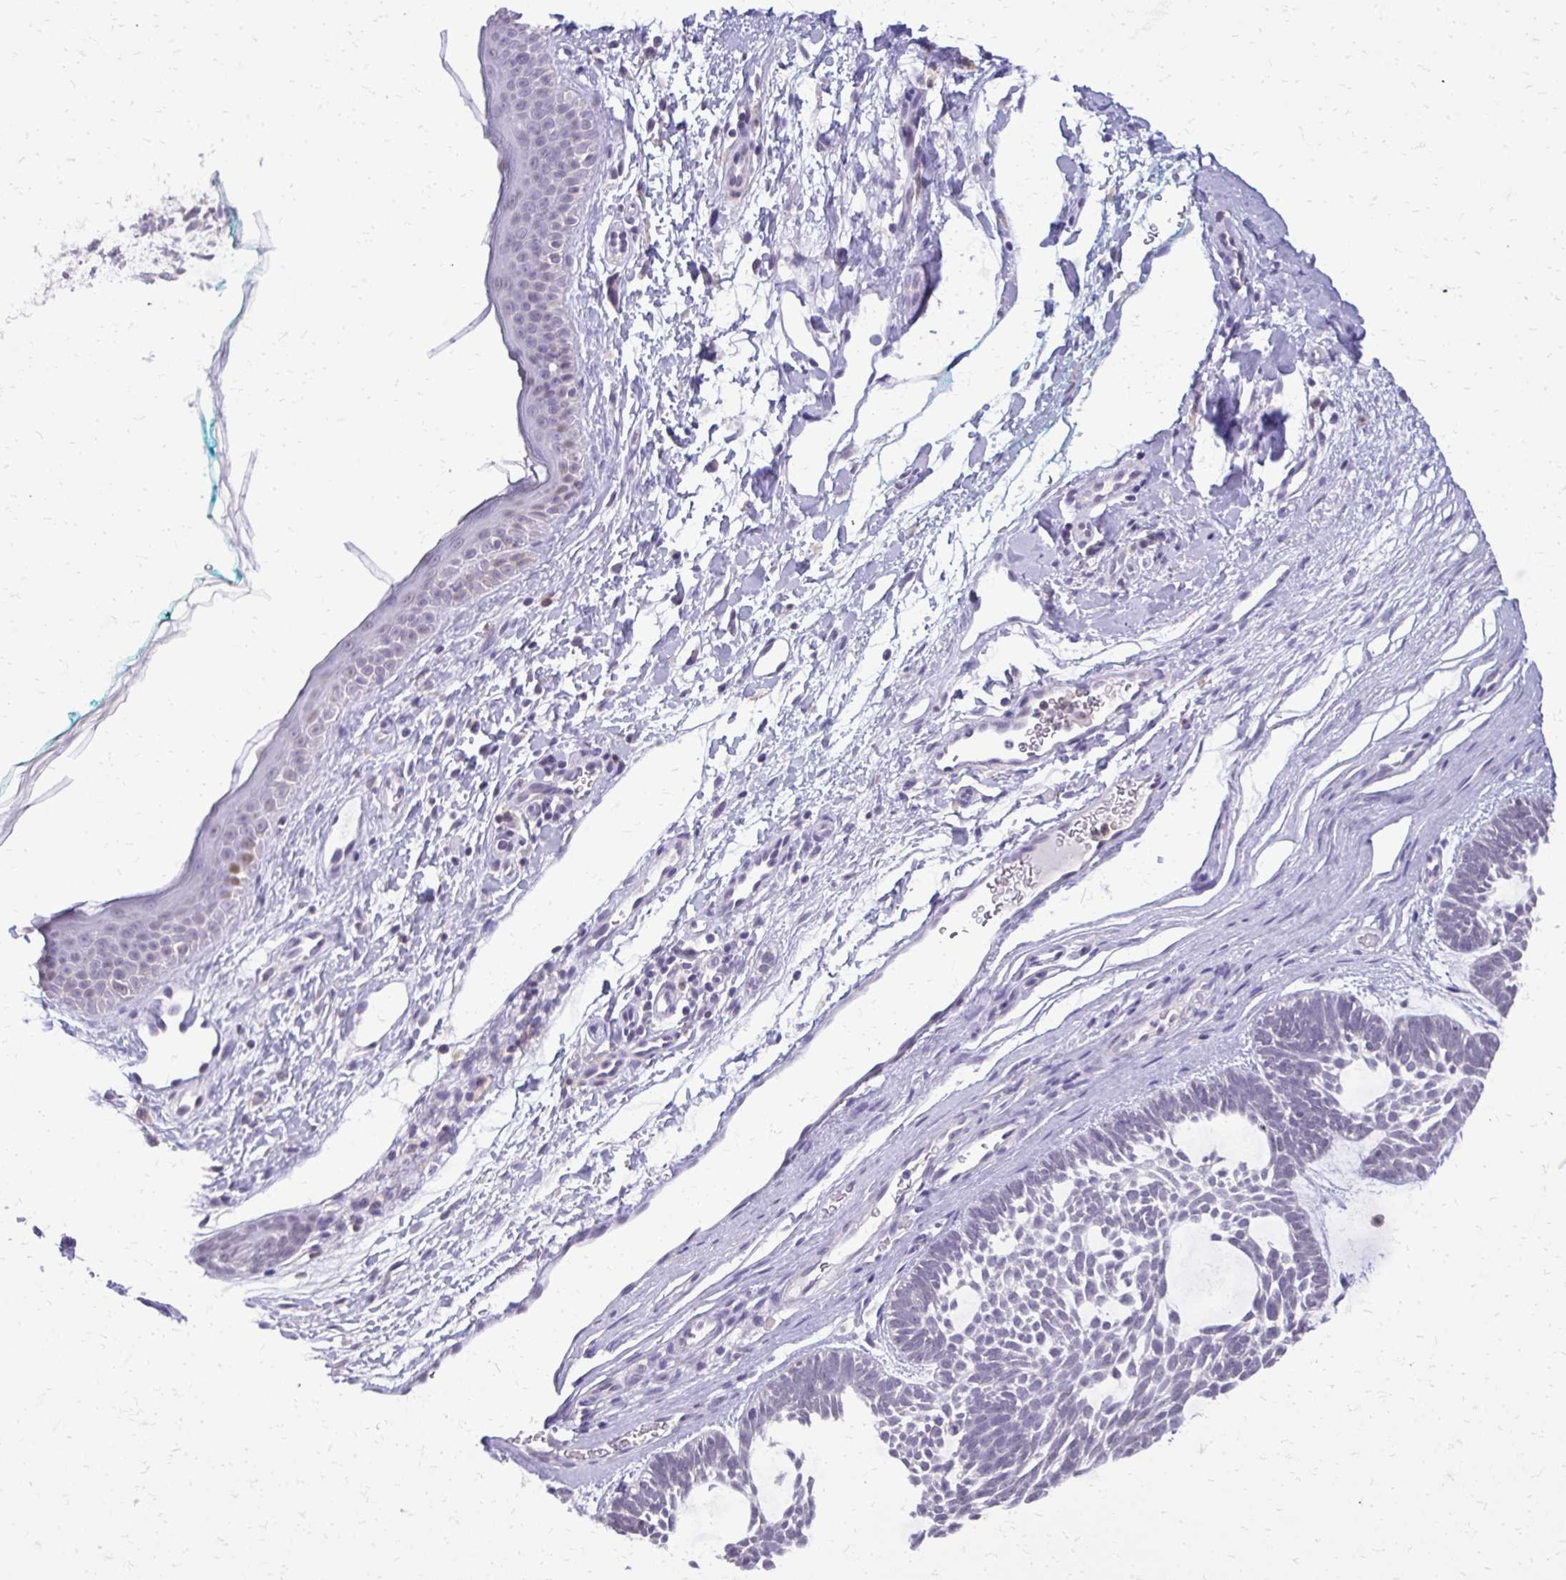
{"staining": {"intensity": "negative", "quantity": "none", "location": "none"}, "tissue": "skin cancer", "cell_type": "Tumor cells", "image_type": "cancer", "snomed": [{"axis": "morphology", "description": "Basal cell carcinoma"}, {"axis": "topography", "description": "Skin"}, {"axis": "topography", "description": "Skin of face"}], "caption": "Tumor cells show no significant positivity in basal cell carcinoma (skin).", "gene": "AKAP5", "patient": {"sex": "male", "age": 83}}